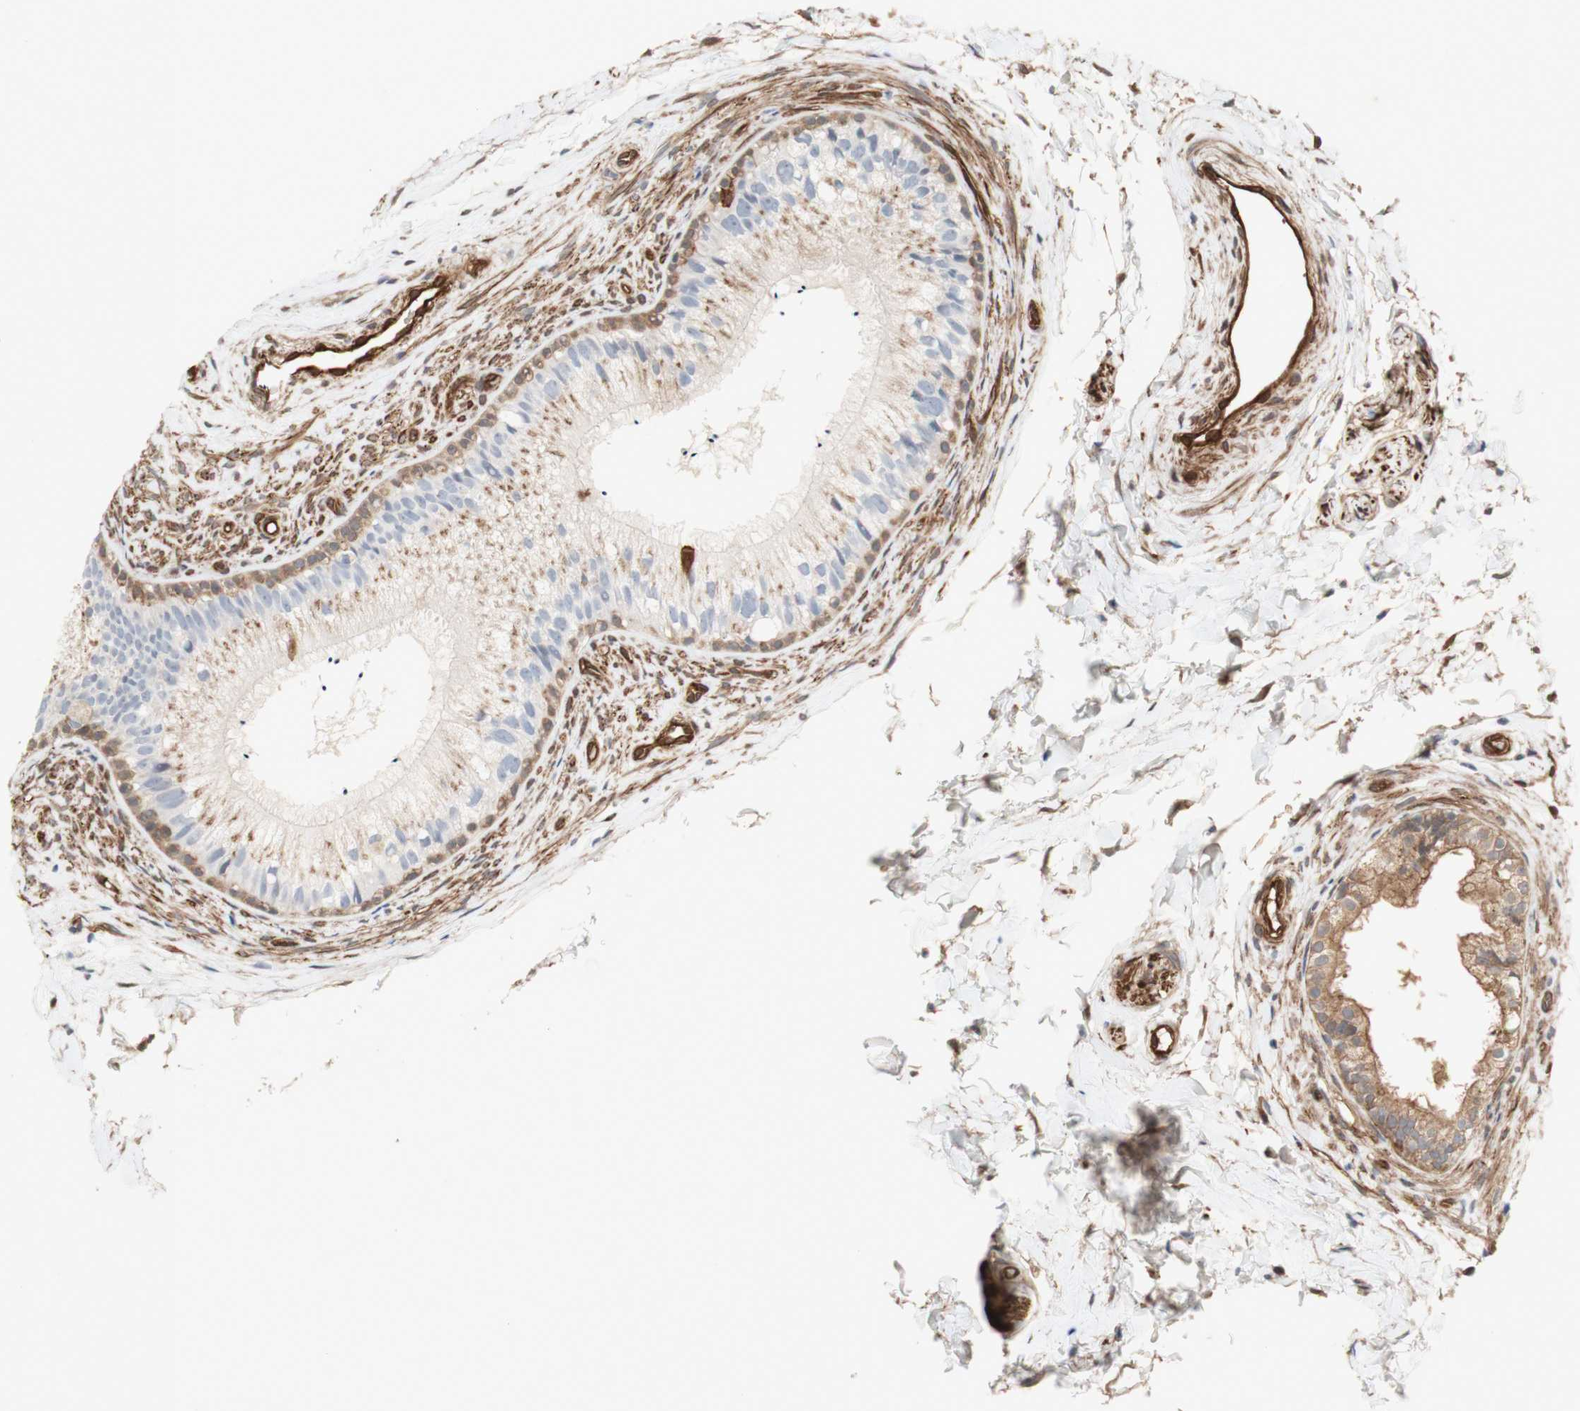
{"staining": {"intensity": "moderate", "quantity": ">75%", "location": "cytoplasmic/membranous"}, "tissue": "epididymis", "cell_type": "Glandular cells", "image_type": "normal", "snomed": [{"axis": "morphology", "description": "Normal tissue, NOS"}, {"axis": "topography", "description": "Epididymis"}], "caption": "Protein expression analysis of benign human epididymis reveals moderate cytoplasmic/membranous expression in approximately >75% of glandular cells. The staining is performed using DAB (3,3'-diaminobenzidine) brown chromogen to label protein expression. The nuclei are counter-stained blue using hematoxylin.", "gene": "CNN3", "patient": {"sex": "male", "age": 56}}